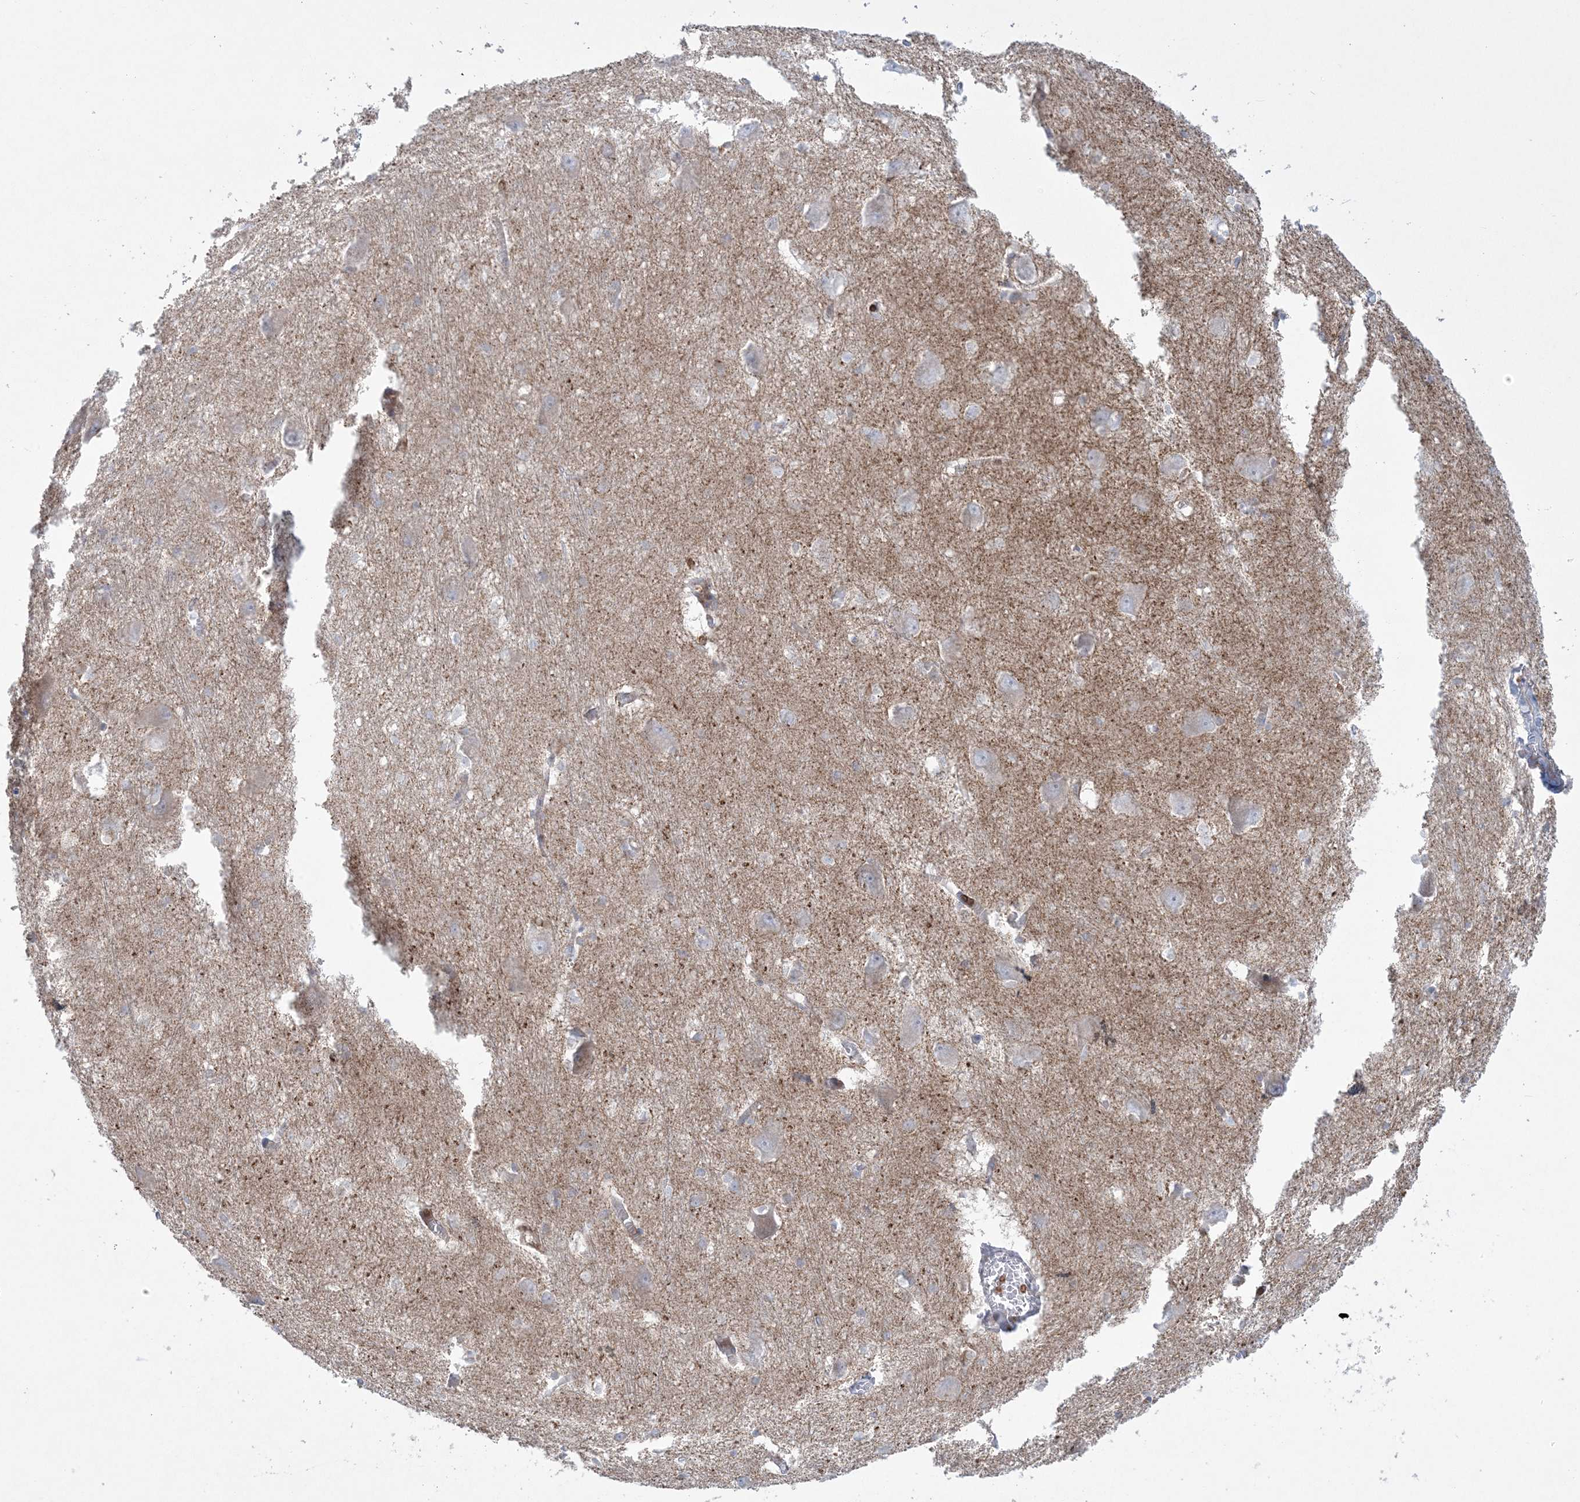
{"staining": {"intensity": "negative", "quantity": "none", "location": "none"}, "tissue": "caudate", "cell_type": "Glial cells", "image_type": "normal", "snomed": [{"axis": "morphology", "description": "Normal tissue, NOS"}, {"axis": "topography", "description": "Lateral ventricle wall"}], "caption": "Micrograph shows no protein staining in glial cells of benign caudate. Brightfield microscopy of immunohistochemistry (IHC) stained with DAB (brown) and hematoxylin (blue), captured at high magnification.", "gene": "ARHGAP30", "patient": {"sex": "male", "age": 37}}